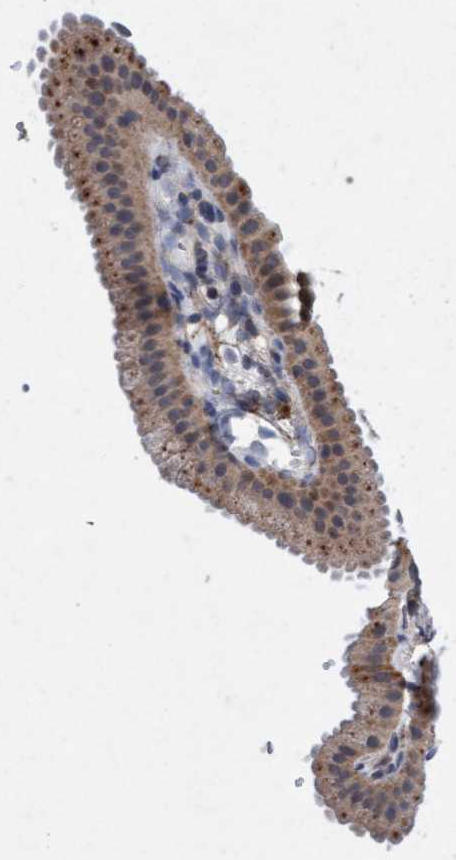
{"staining": {"intensity": "moderate", "quantity": ">75%", "location": "cytoplasmic/membranous,nuclear"}, "tissue": "gallbladder", "cell_type": "Glandular cells", "image_type": "normal", "snomed": [{"axis": "morphology", "description": "Normal tissue, NOS"}, {"axis": "topography", "description": "Gallbladder"}], "caption": "This is a histology image of immunohistochemistry staining of benign gallbladder, which shows moderate staining in the cytoplasmic/membranous,nuclear of glandular cells.", "gene": "TMEM70", "patient": {"sex": "female", "age": 64}}